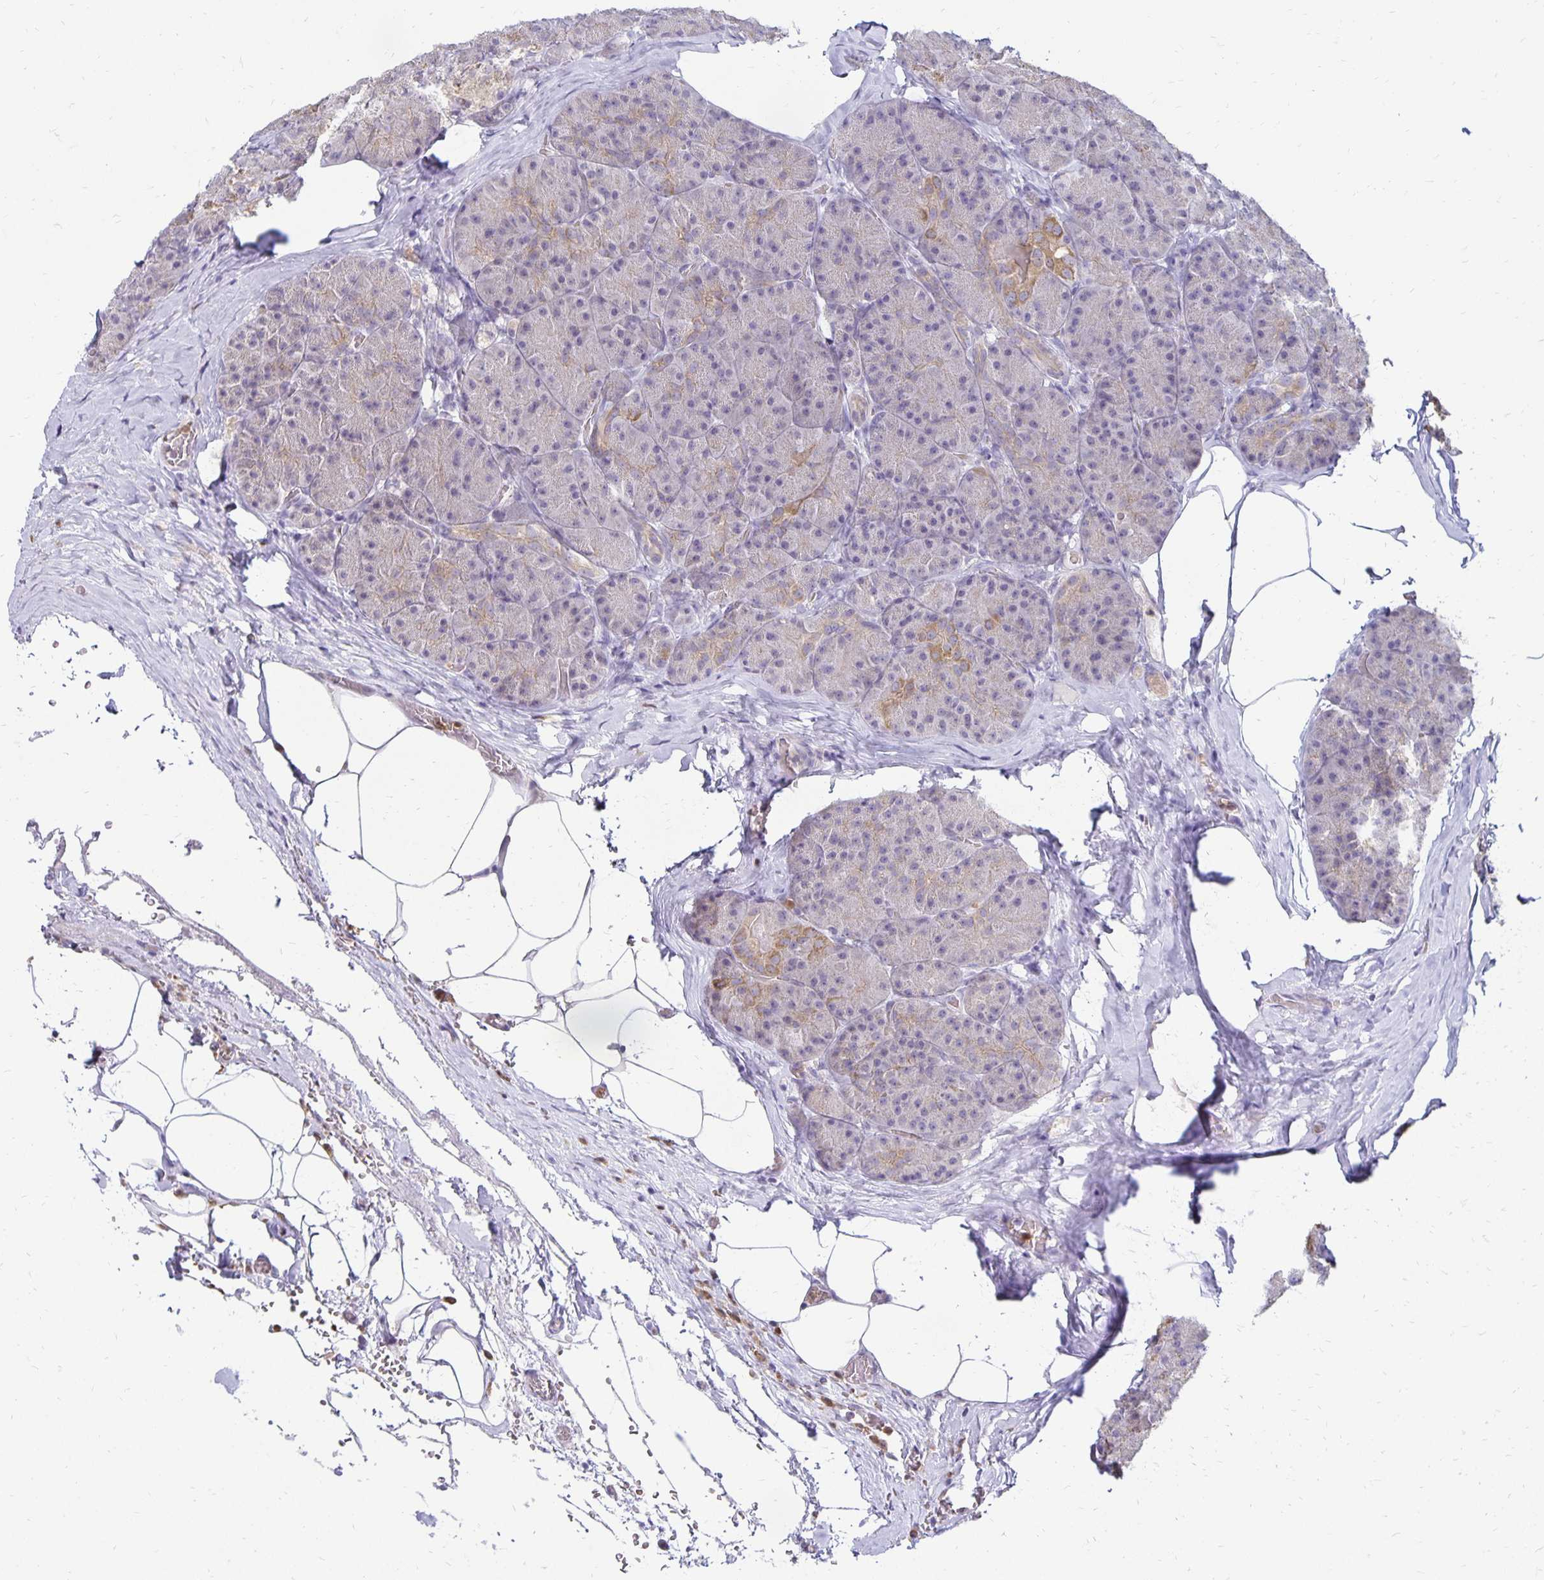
{"staining": {"intensity": "moderate", "quantity": "<25%", "location": "cytoplasmic/membranous"}, "tissue": "pancreas", "cell_type": "Exocrine glandular cells", "image_type": "normal", "snomed": [{"axis": "morphology", "description": "Normal tissue, NOS"}, {"axis": "topography", "description": "Pancreas"}], "caption": "Exocrine glandular cells exhibit low levels of moderate cytoplasmic/membranous positivity in approximately <25% of cells in benign pancreas.", "gene": "FN3K", "patient": {"sex": "male", "age": 57}}